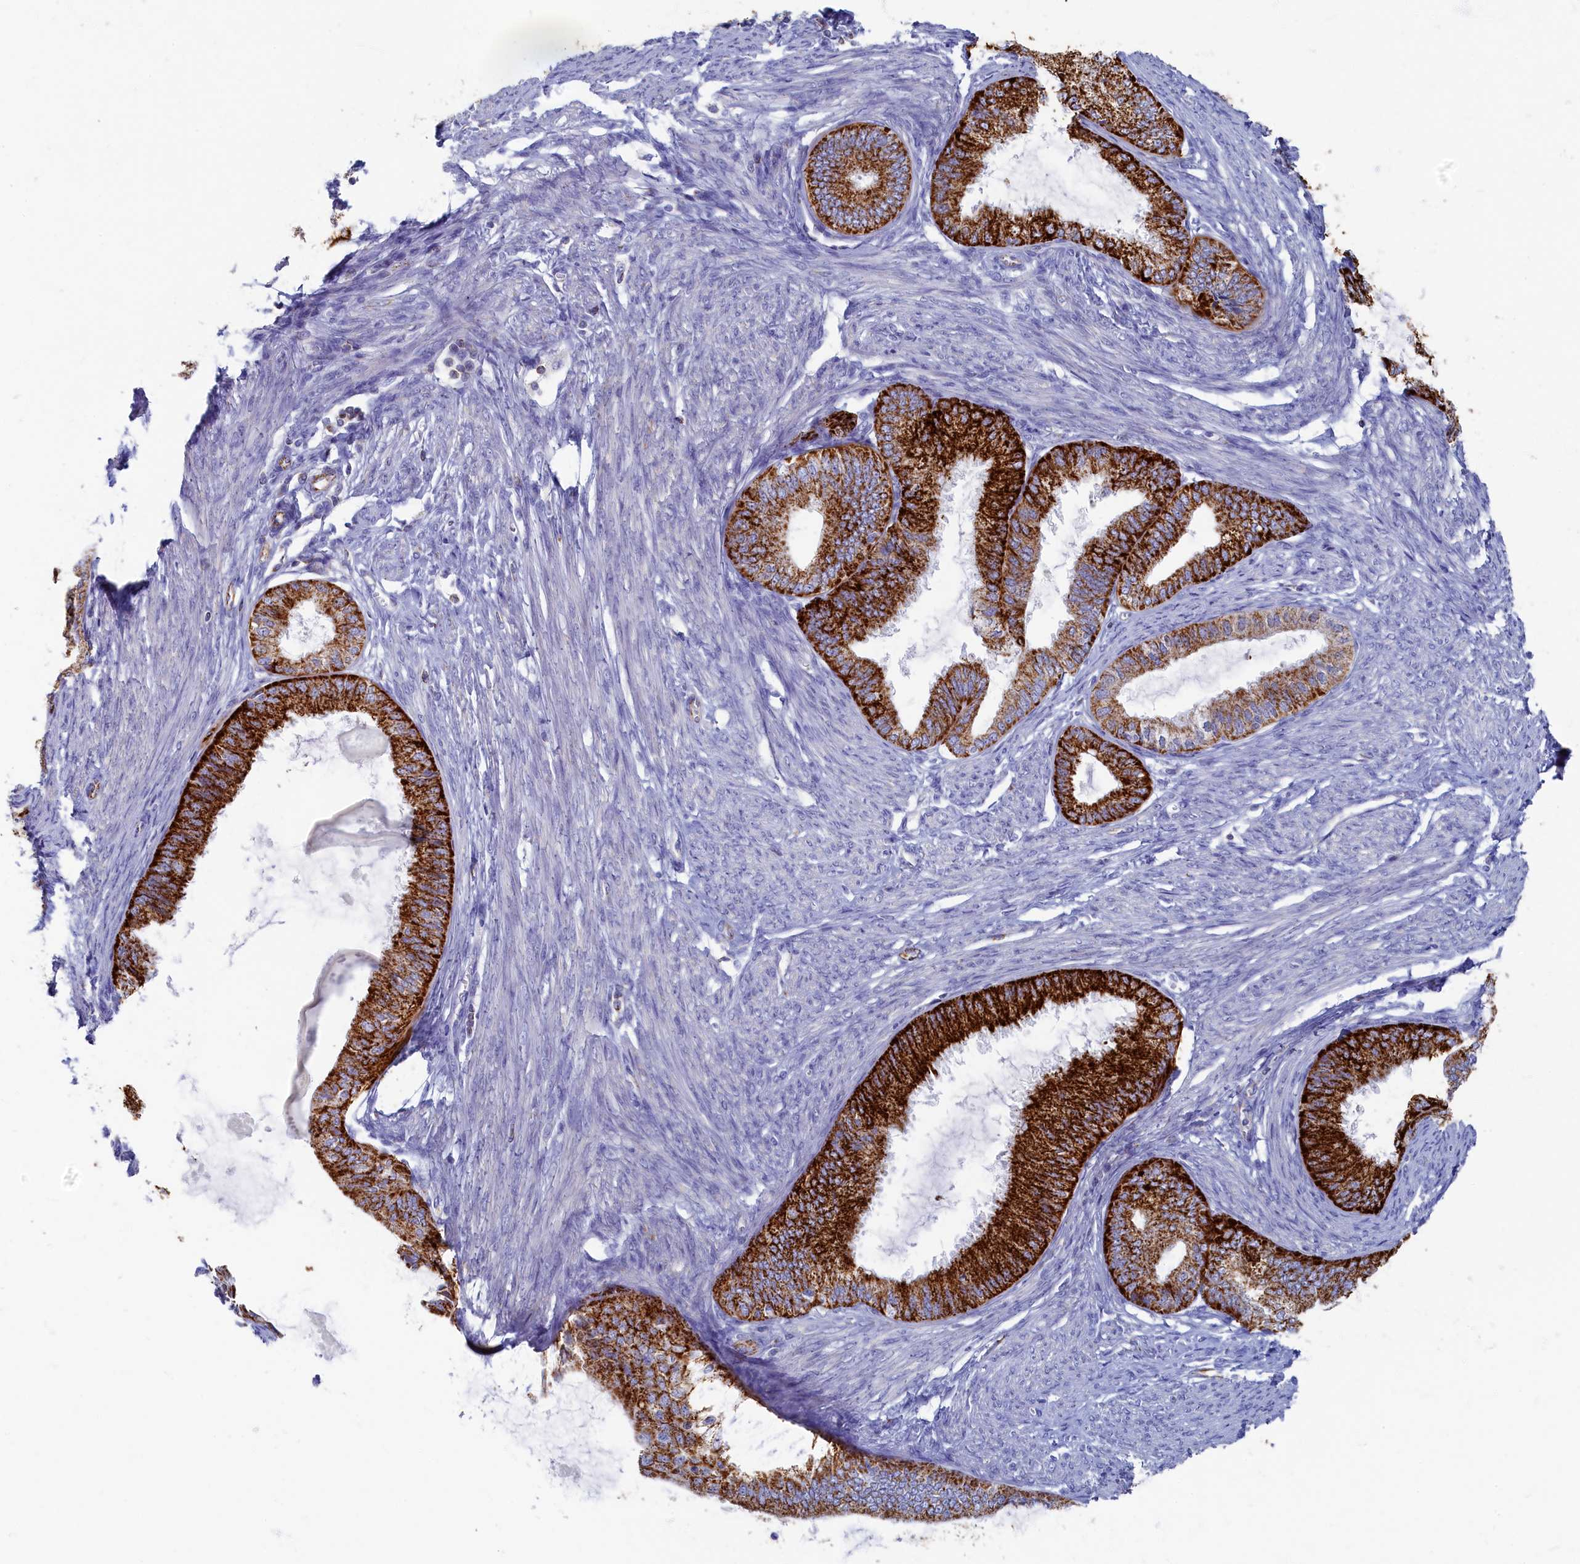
{"staining": {"intensity": "strong", "quantity": "25%-75%", "location": "cytoplasmic/membranous"}, "tissue": "endometrial cancer", "cell_type": "Tumor cells", "image_type": "cancer", "snomed": [{"axis": "morphology", "description": "Adenocarcinoma, NOS"}, {"axis": "topography", "description": "Endometrium"}], "caption": "A brown stain shows strong cytoplasmic/membranous staining of a protein in human endometrial cancer tumor cells. The staining was performed using DAB (3,3'-diaminobenzidine) to visualize the protein expression in brown, while the nuclei were stained in blue with hematoxylin (Magnification: 20x).", "gene": "OCIAD2", "patient": {"sex": "female", "age": 86}}